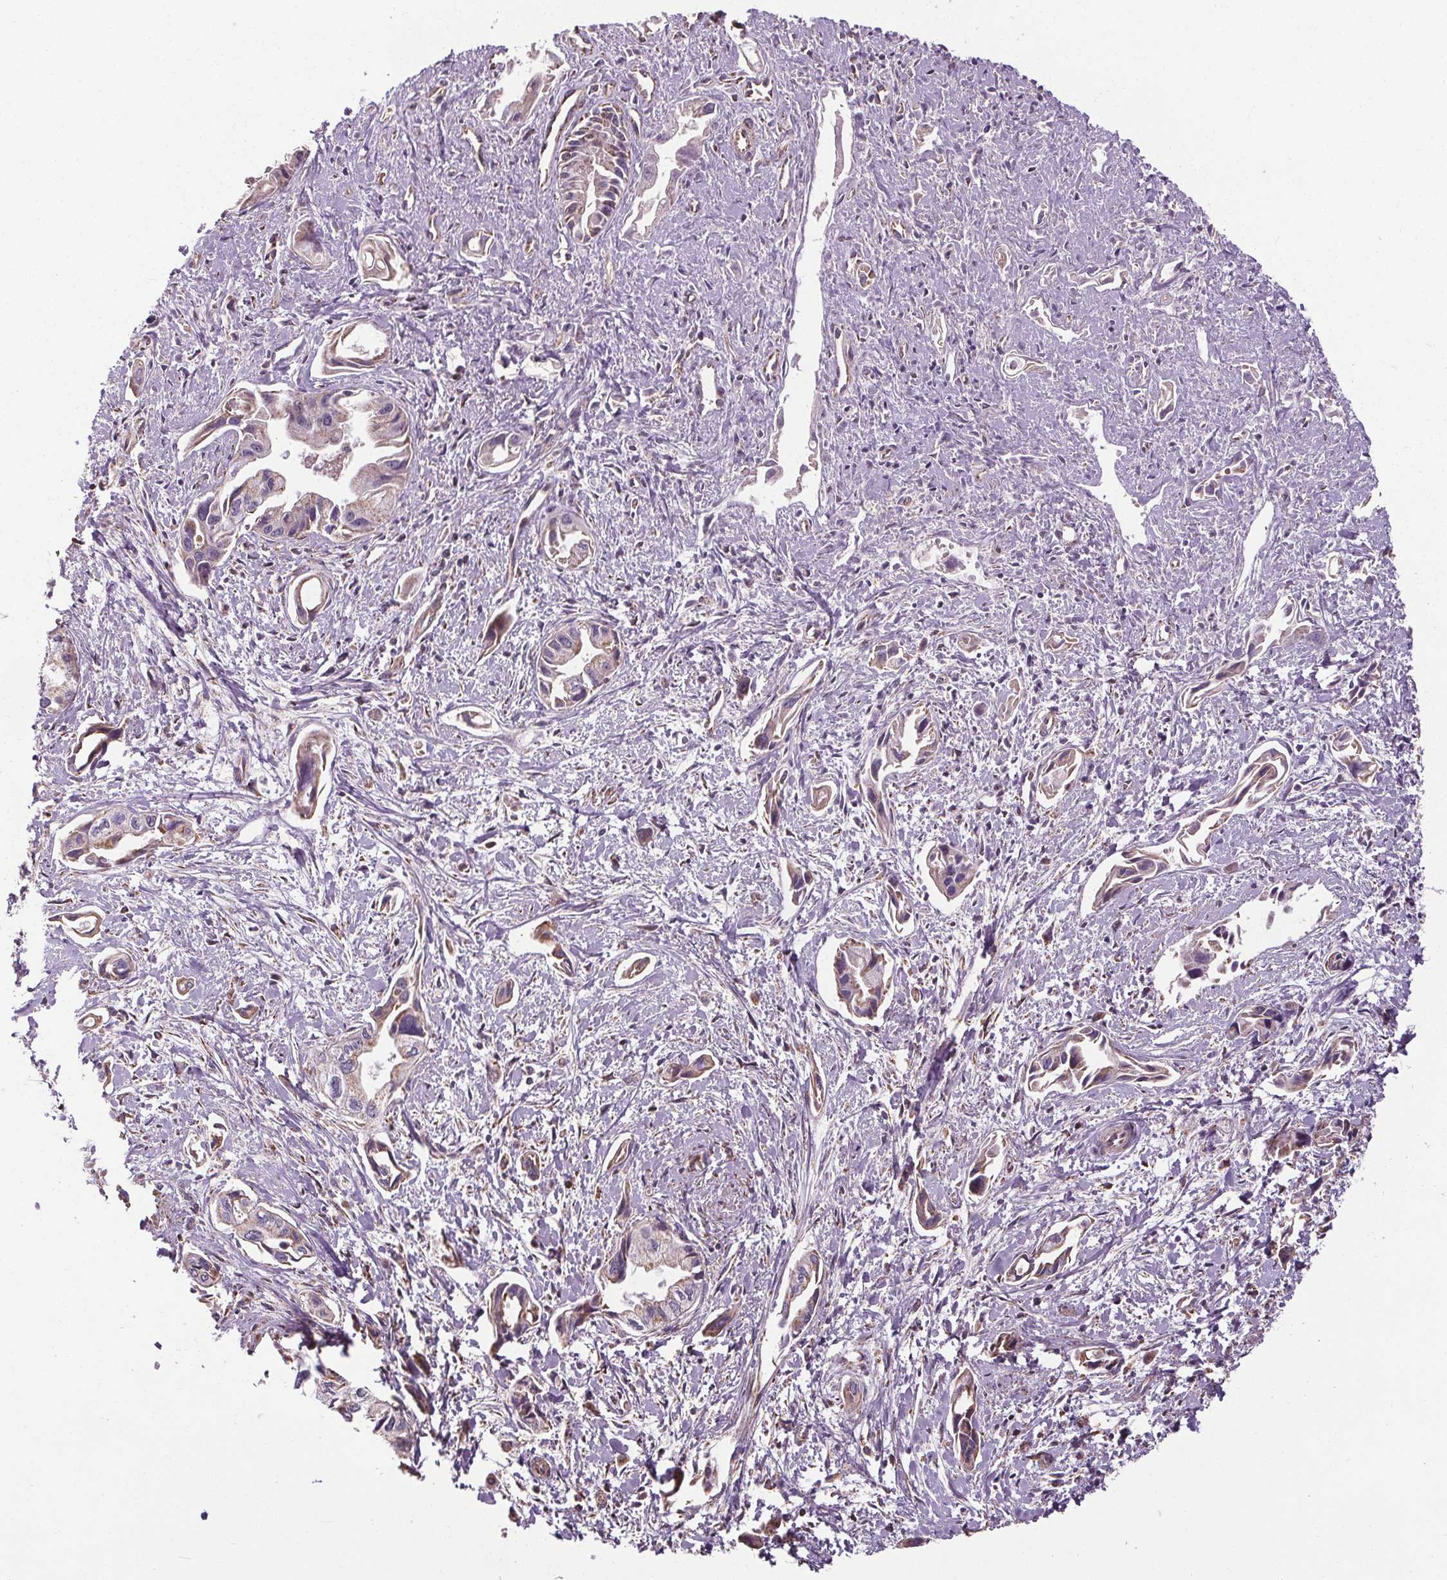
{"staining": {"intensity": "moderate", "quantity": "<25%", "location": "cytoplasmic/membranous"}, "tissue": "pancreatic cancer", "cell_type": "Tumor cells", "image_type": "cancer", "snomed": [{"axis": "morphology", "description": "Adenocarcinoma, NOS"}, {"axis": "topography", "description": "Pancreas"}], "caption": "A histopathology image of human adenocarcinoma (pancreatic) stained for a protein displays moderate cytoplasmic/membranous brown staining in tumor cells.", "gene": "ZNF548", "patient": {"sex": "female", "age": 61}}